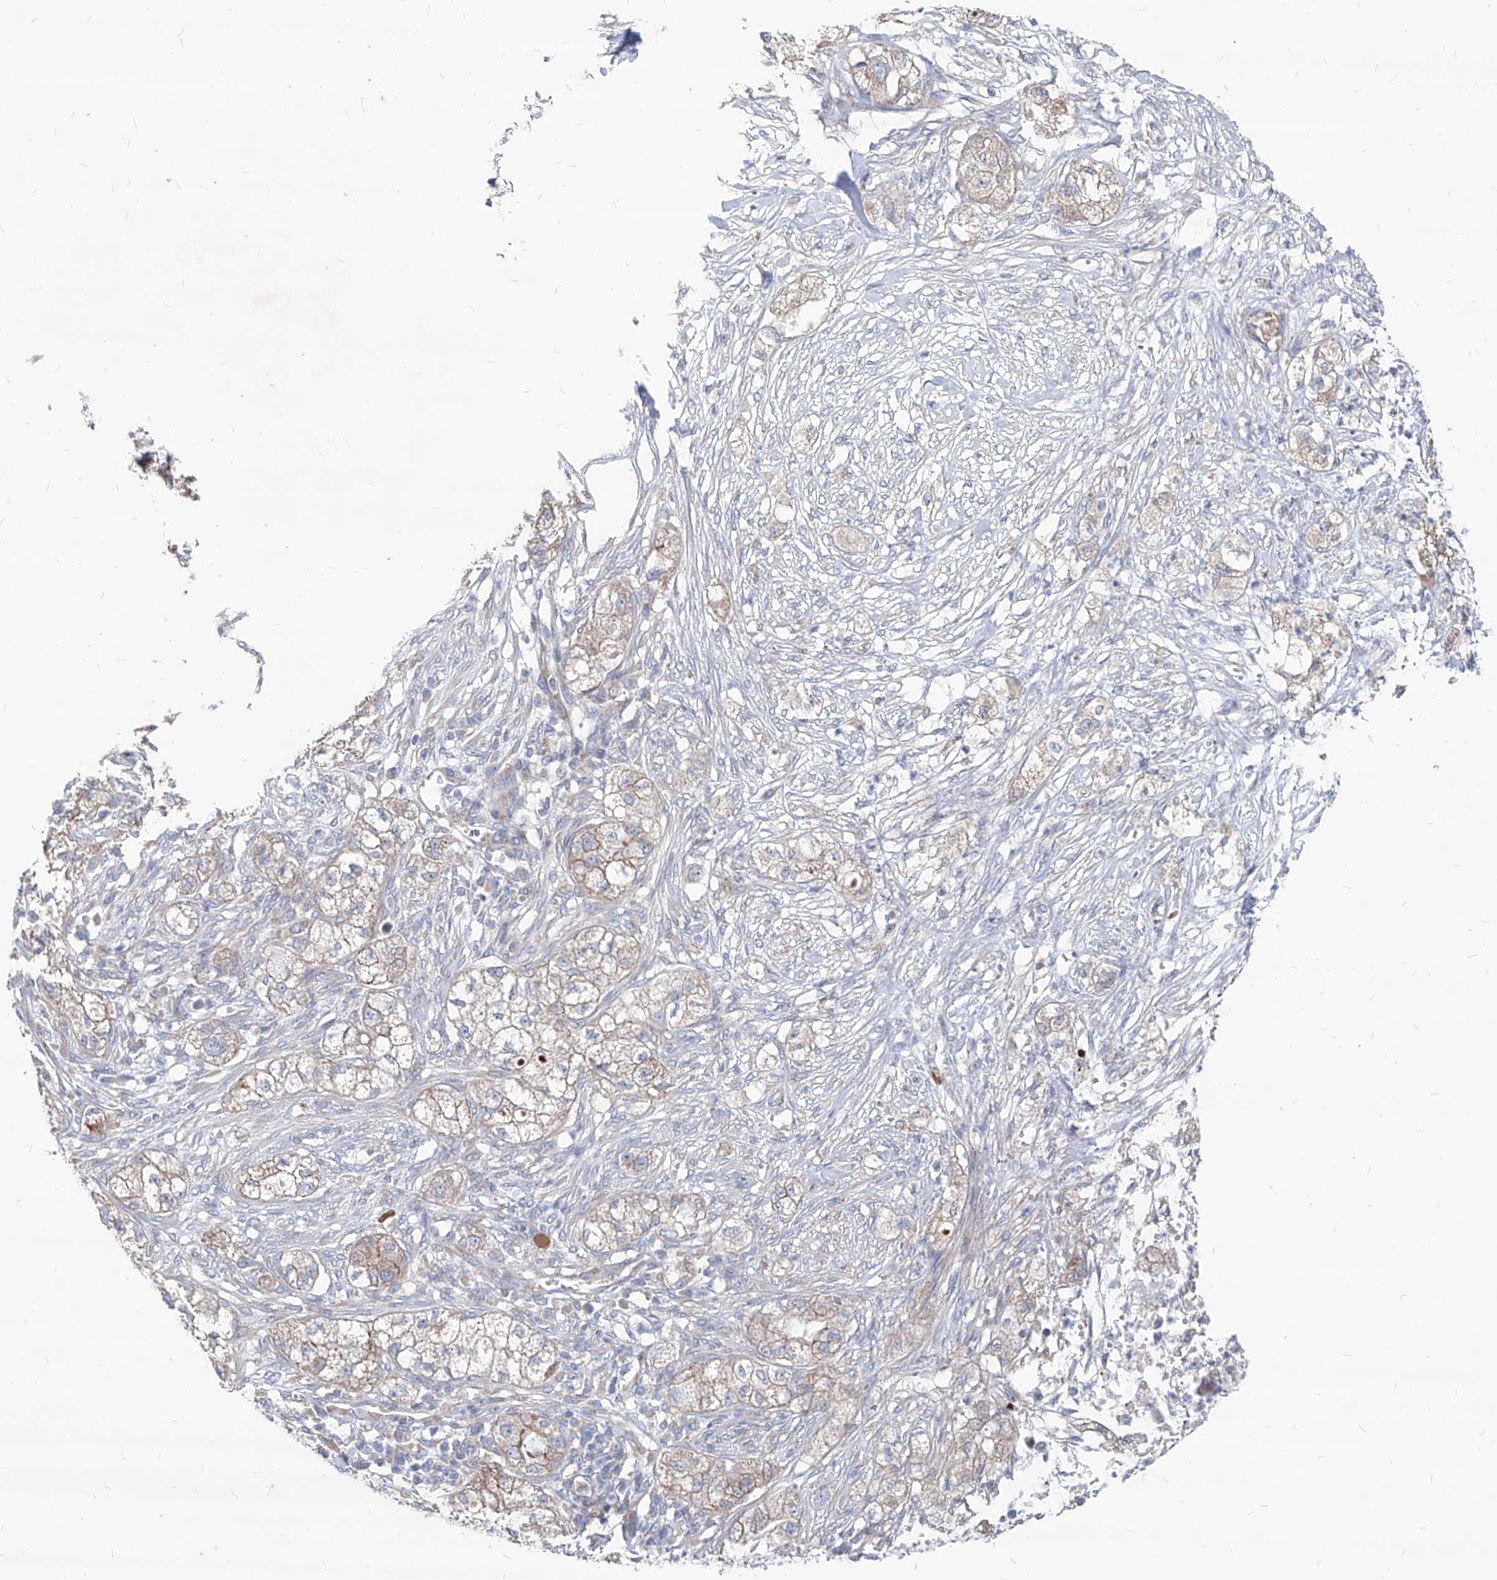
{"staining": {"intensity": "weak", "quantity": "<25%", "location": "cytoplasmic/membranous"}, "tissue": "pancreatic cancer", "cell_type": "Tumor cells", "image_type": "cancer", "snomed": [{"axis": "morphology", "description": "Adenocarcinoma, NOS"}, {"axis": "topography", "description": "Pancreas"}], "caption": "High power microscopy micrograph of an immunohistochemistry (IHC) micrograph of pancreatic adenocarcinoma, revealing no significant expression in tumor cells.", "gene": "AGPS", "patient": {"sex": "female", "age": 78}}